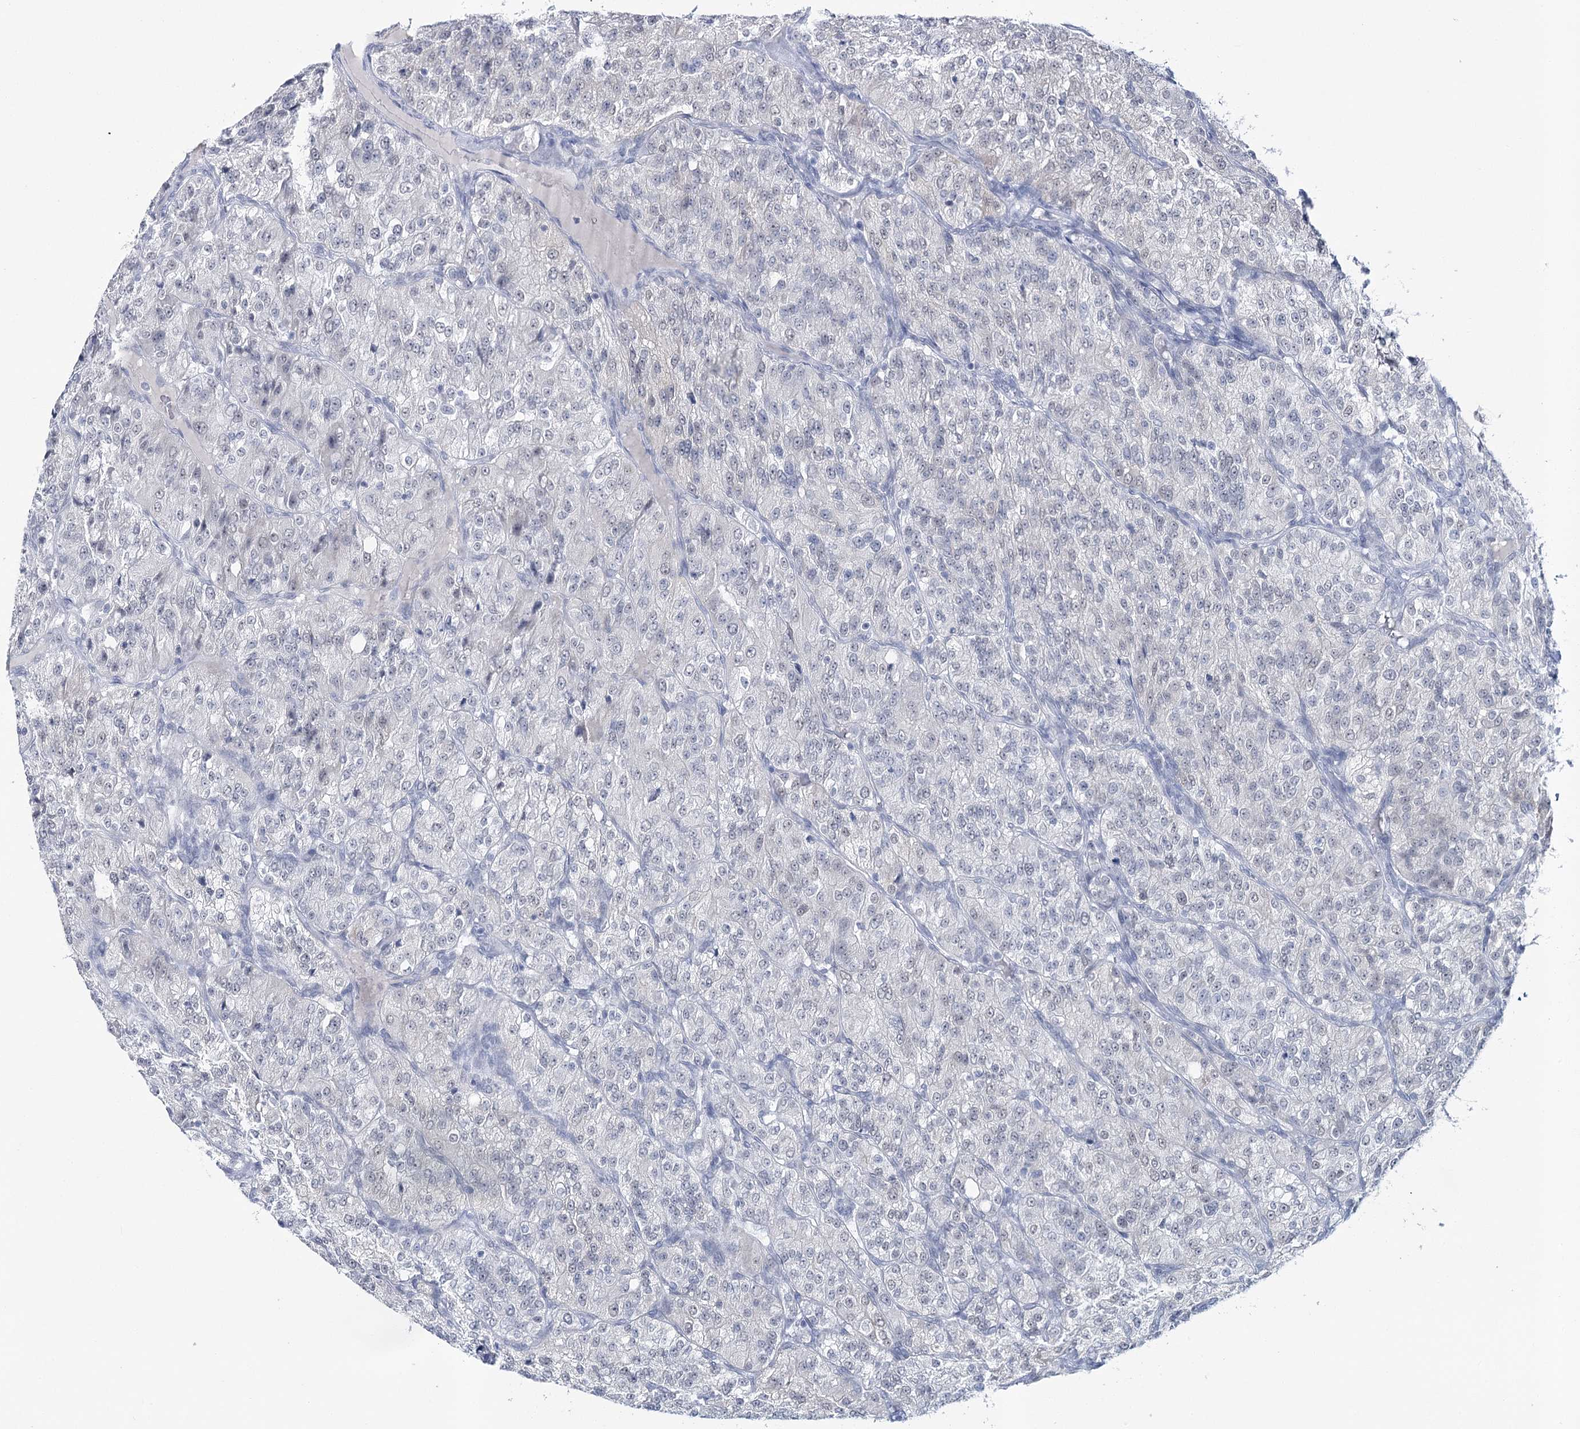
{"staining": {"intensity": "weak", "quantity": "<25%", "location": "nuclear"}, "tissue": "renal cancer", "cell_type": "Tumor cells", "image_type": "cancer", "snomed": [{"axis": "morphology", "description": "Adenocarcinoma, NOS"}, {"axis": "topography", "description": "Kidney"}], "caption": "Tumor cells show no significant protein staining in renal cancer.", "gene": "ZC3H8", "patient": {"sex": "female", "age": 63}}